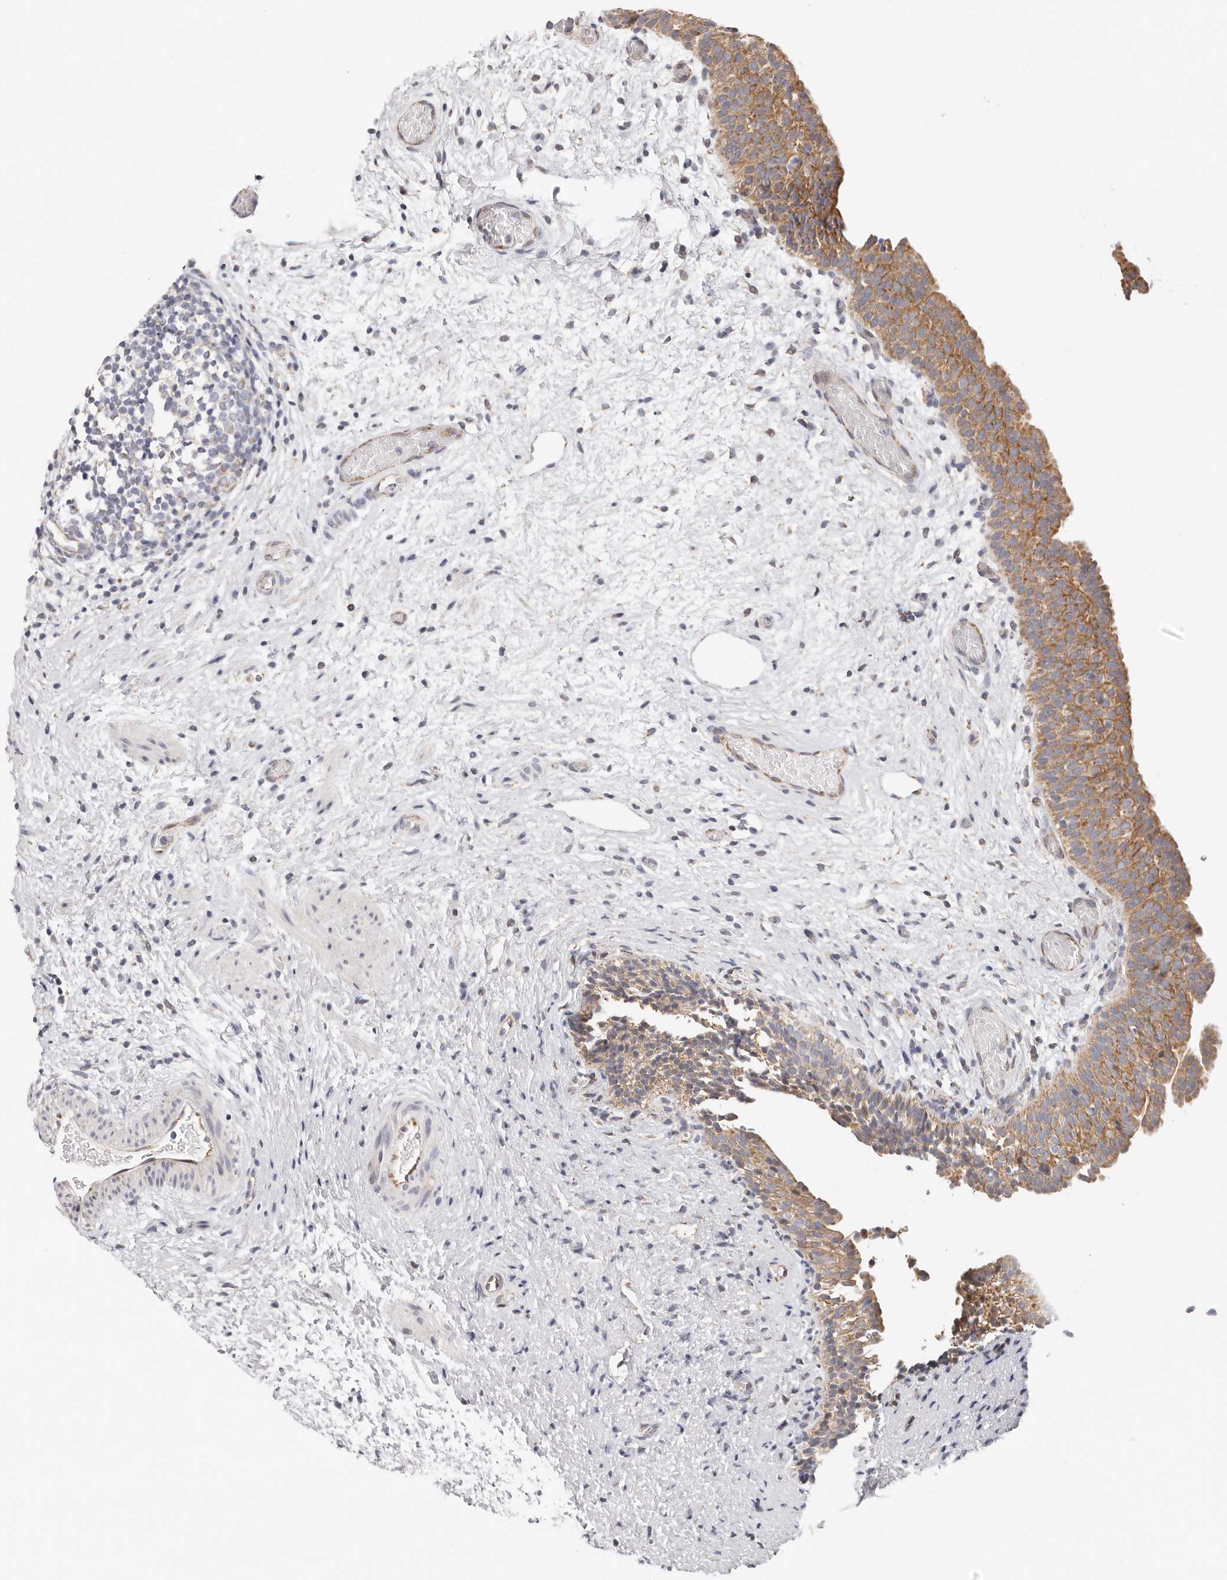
{"staining": {"intensity": "strong", "quantity": "25%-75%", "location": "cytoplasmic/membranous"}, "tissue": "urinary bladder", "cell_type": "Urothelial cells", "image_type": "normal", "snomed": [{"axis": "morphology", "description": "Normal tissue, NOS"}, {"axis": "topography", "description": "Urinary bladder"}], "caption": "The photomicrograph reveals a brown stain indicating the presence of a protein in the cytoplasmic/membranous of urothelial cells in urinary bladder. (Brightfield microscopy of DAB IHC at high magnification).", "gene": "AFDN", "patient": {"sex": "male", "age": 1}}